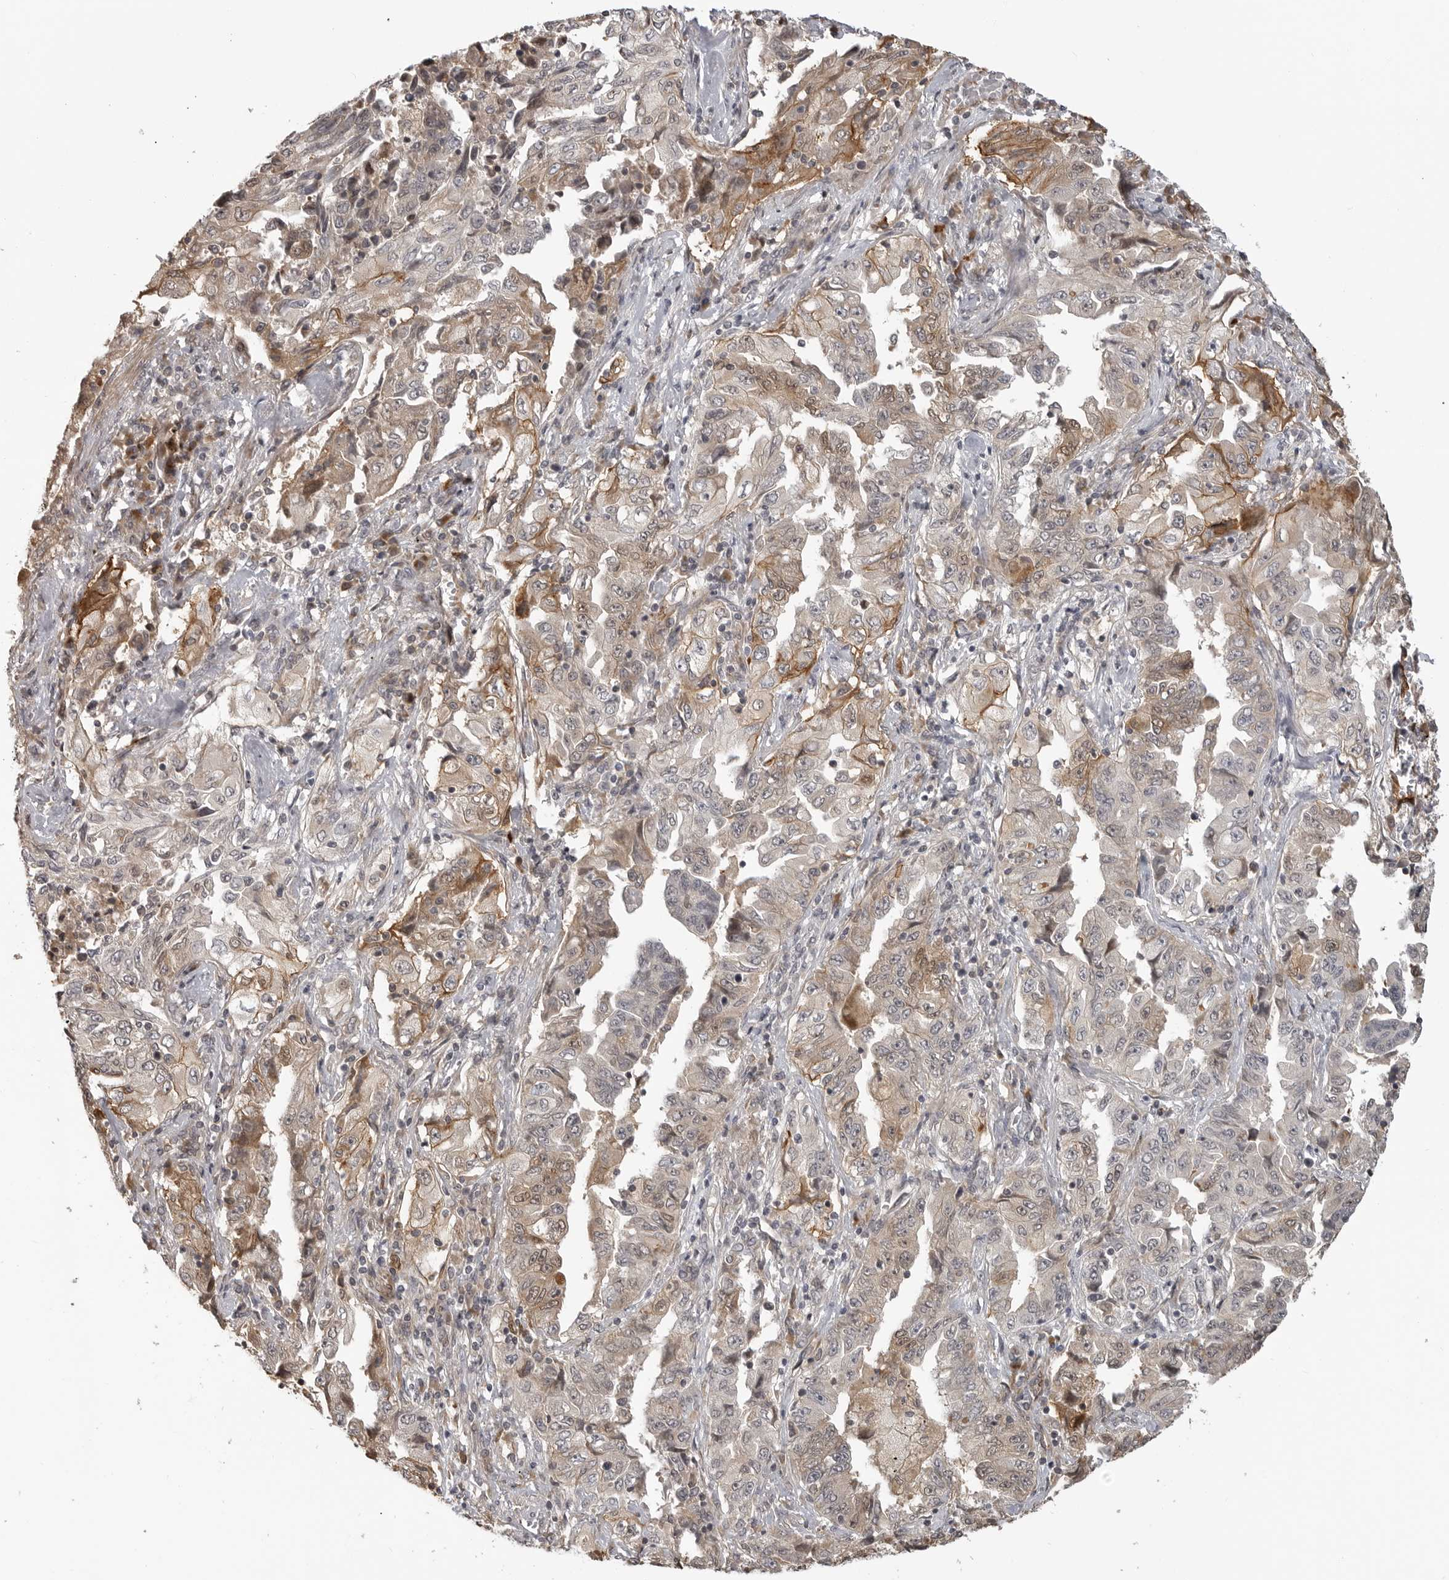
{"staining": {"intensity": "moderate", "quantity": "25%-75%", "location": "cytoplasmic/membranous"}, "tissue": "lung cancer", "cell_type": "Tumor cells", "image_type": "cancer", "snomed": [{"axis": "morphology", "description": "Adenocarcinoma, NOS"}, {"axis": "topography", "description": "Lung"}], "caption": "Human lung cancer (adenocarcinoma) stained for a protein (brown) displays moderate cytoplasmic/membranous positive staining in about 25%-75% of tumor cells.", "gene": "IDO1", "patient": {"sex": "female", "age": 51}}